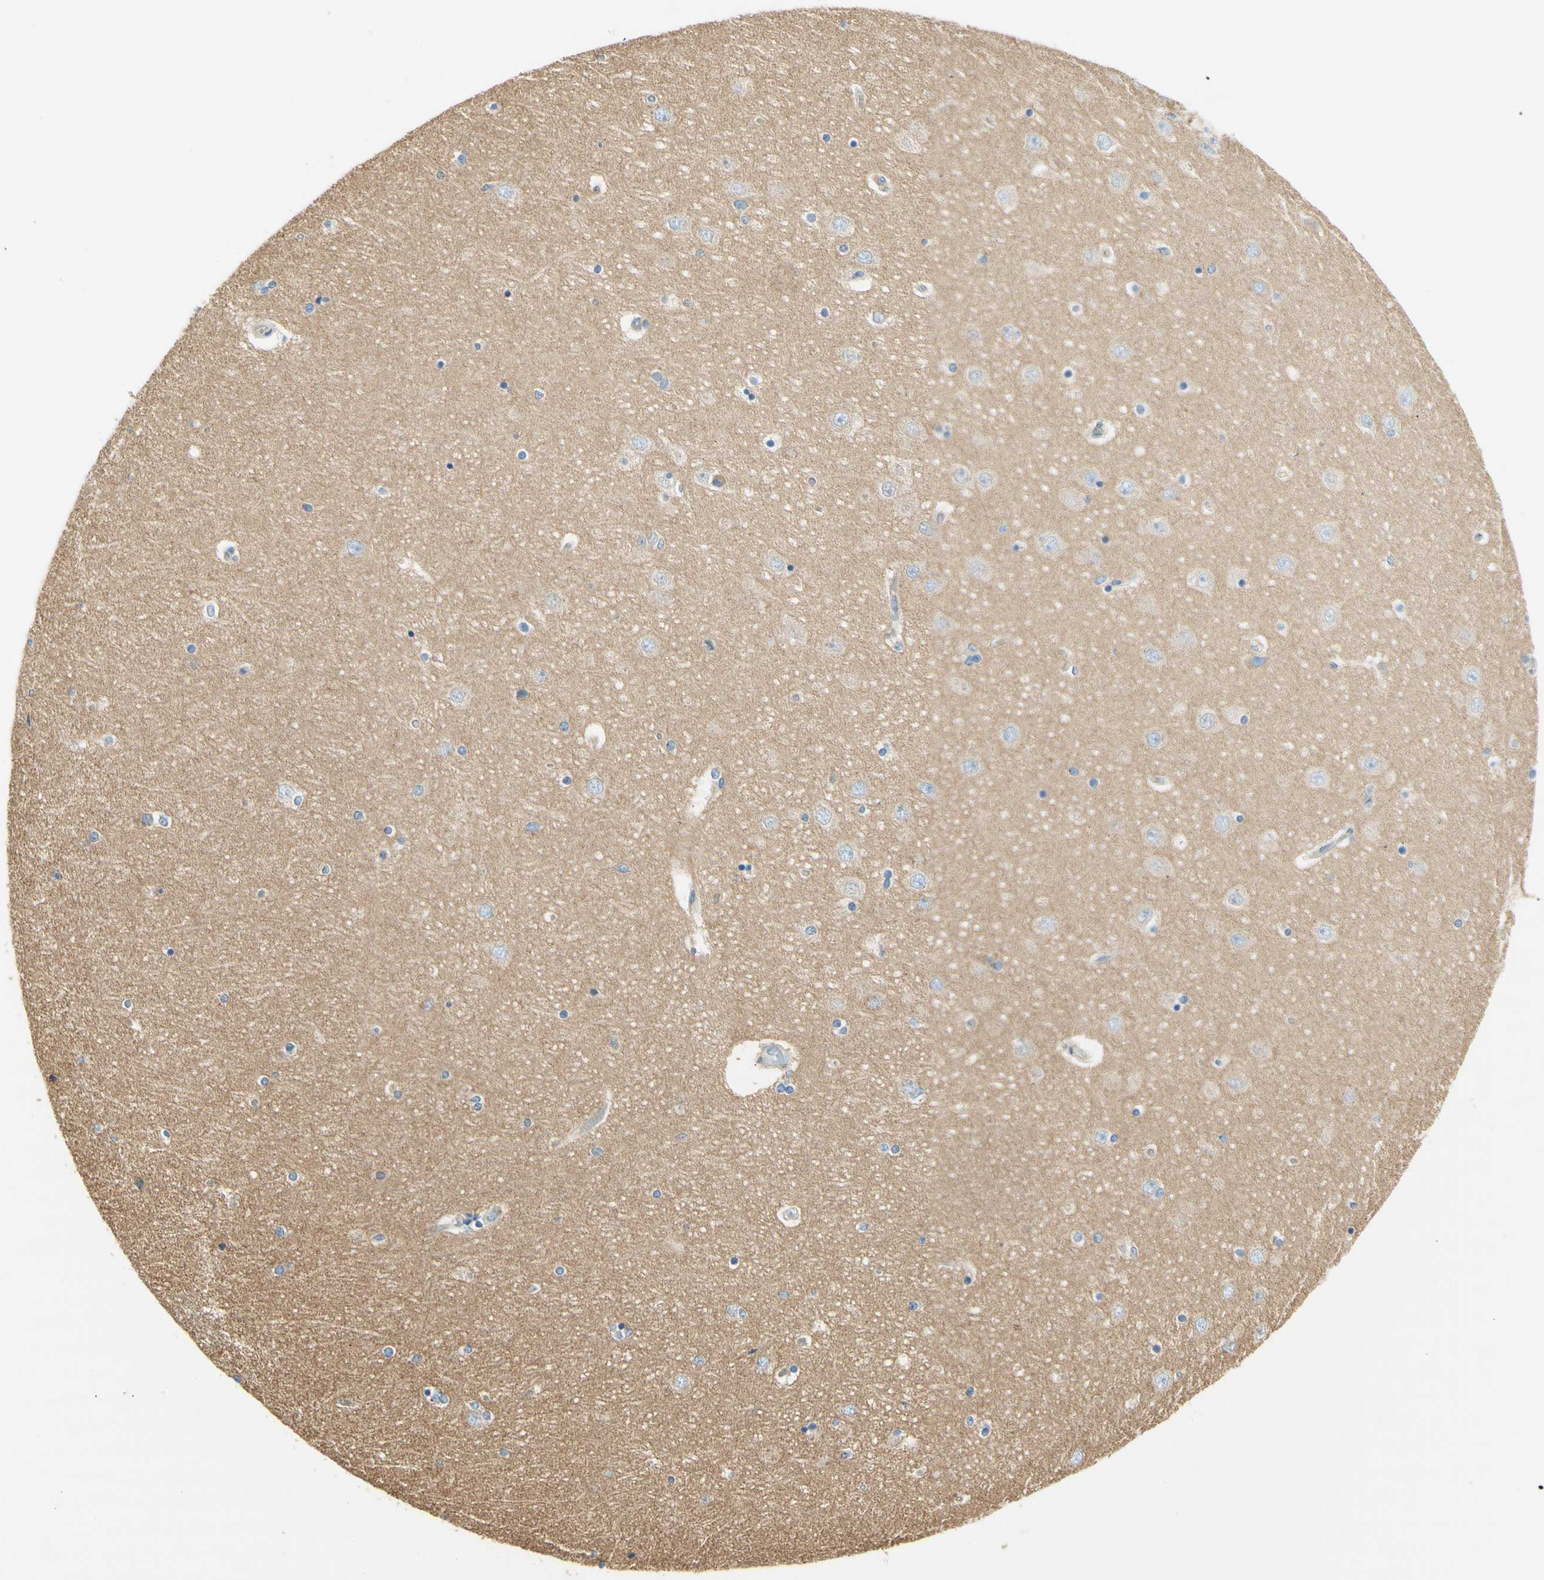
{"staining": {"intensity": "negative", "quantity": "none", "location": "none"}, "tissue": "hippocampus", "cell_type": "Glial cells", "image_type": "normal", "snomed": [{"axis": "morphology", "description": "Normal tissue, NOS"}, {"axis": "topography", "description": "Hippocampus"}], "caption": "Immunohistochemistry of benign hippocampus exhibits no expression in glial cells. The staining is performed using DAB brown chromogen with nuclei counter-stained in using hematoxylin.", "gene": "CLTC", "patient": {"sex": "female", "age": 54}}